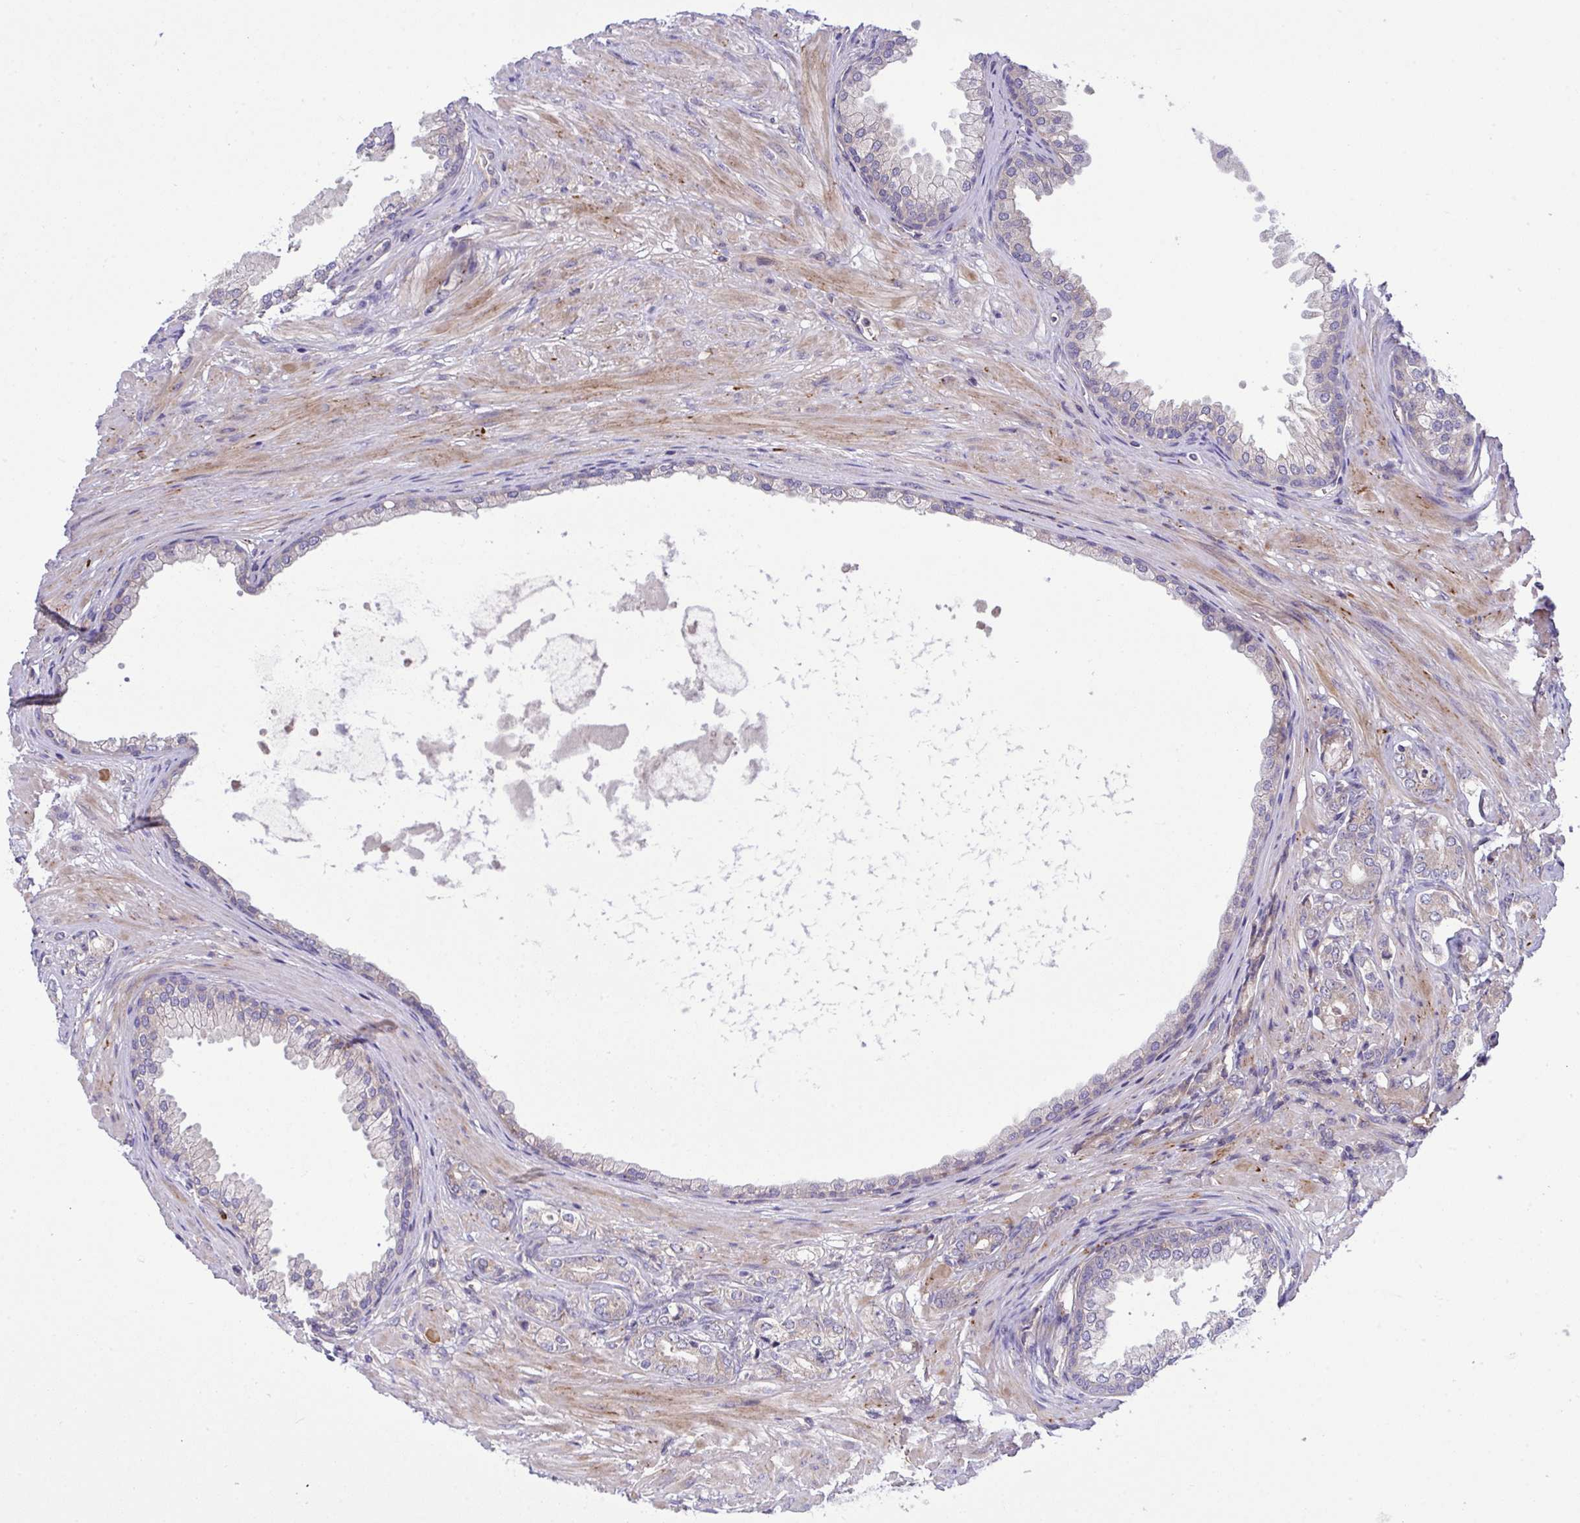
{"staining": {"intensity": "negative", "quantity": "none", "location": "none"}, "tissue": "prostate cancer", "cell_type": "Tumor cells", "image_type": "cancer", "snomed": [{"axis": "morphology", "description": "Adenocarcinoma, High grade"}, {"axis": "topography", "description": "Prostate"}], "caption": "Prostate cancer (adenocarcinoma (high-grade)) was stained to show a protein in brown. There is no significant staining in tumor cells.", "gene": "GRB14", "patient": {"sex": "male", "age": 56}}